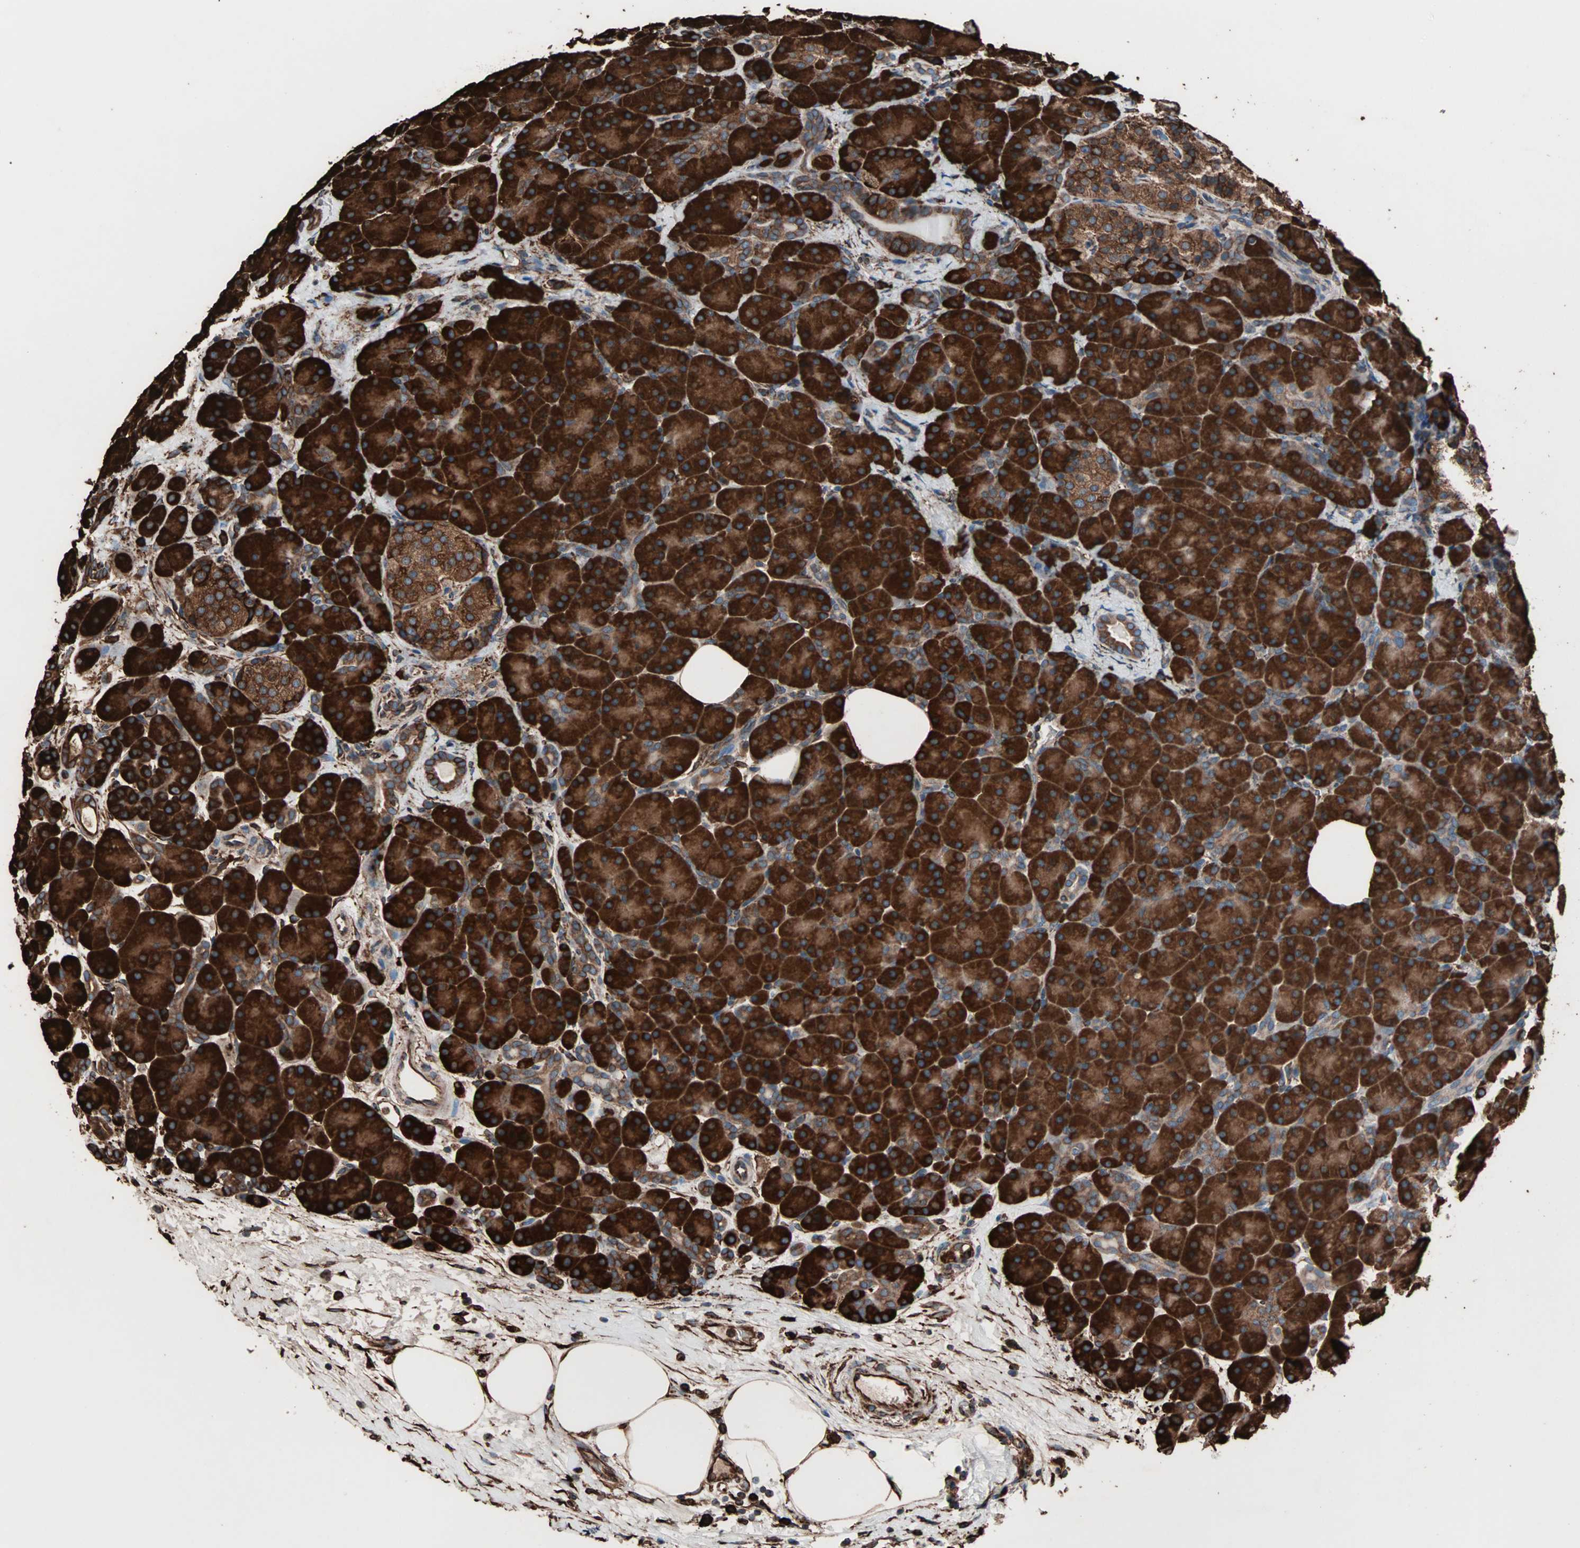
{"staining": {"intensity": "strong", "quantity": ">75%", "location": "cytoplasmic/membranous"}, "tissue": "pancreas", "cell_type": "Exocrine glandular cells", "image_type": "normal", "snomed": [{"axis": "morphology", "description": "Normal tissue, NOS"}, {"axis": "topography", "description": "Pancreas"}], "caption": "This is an image of immunohistochemistry (IHC) staining of normal pancreas, which shows strong positivity in the cytoplasmic/membranous of exocrine glandular cells.", "gene": "HSP90B1", "patient": {"sex": "male", "age": 66}}